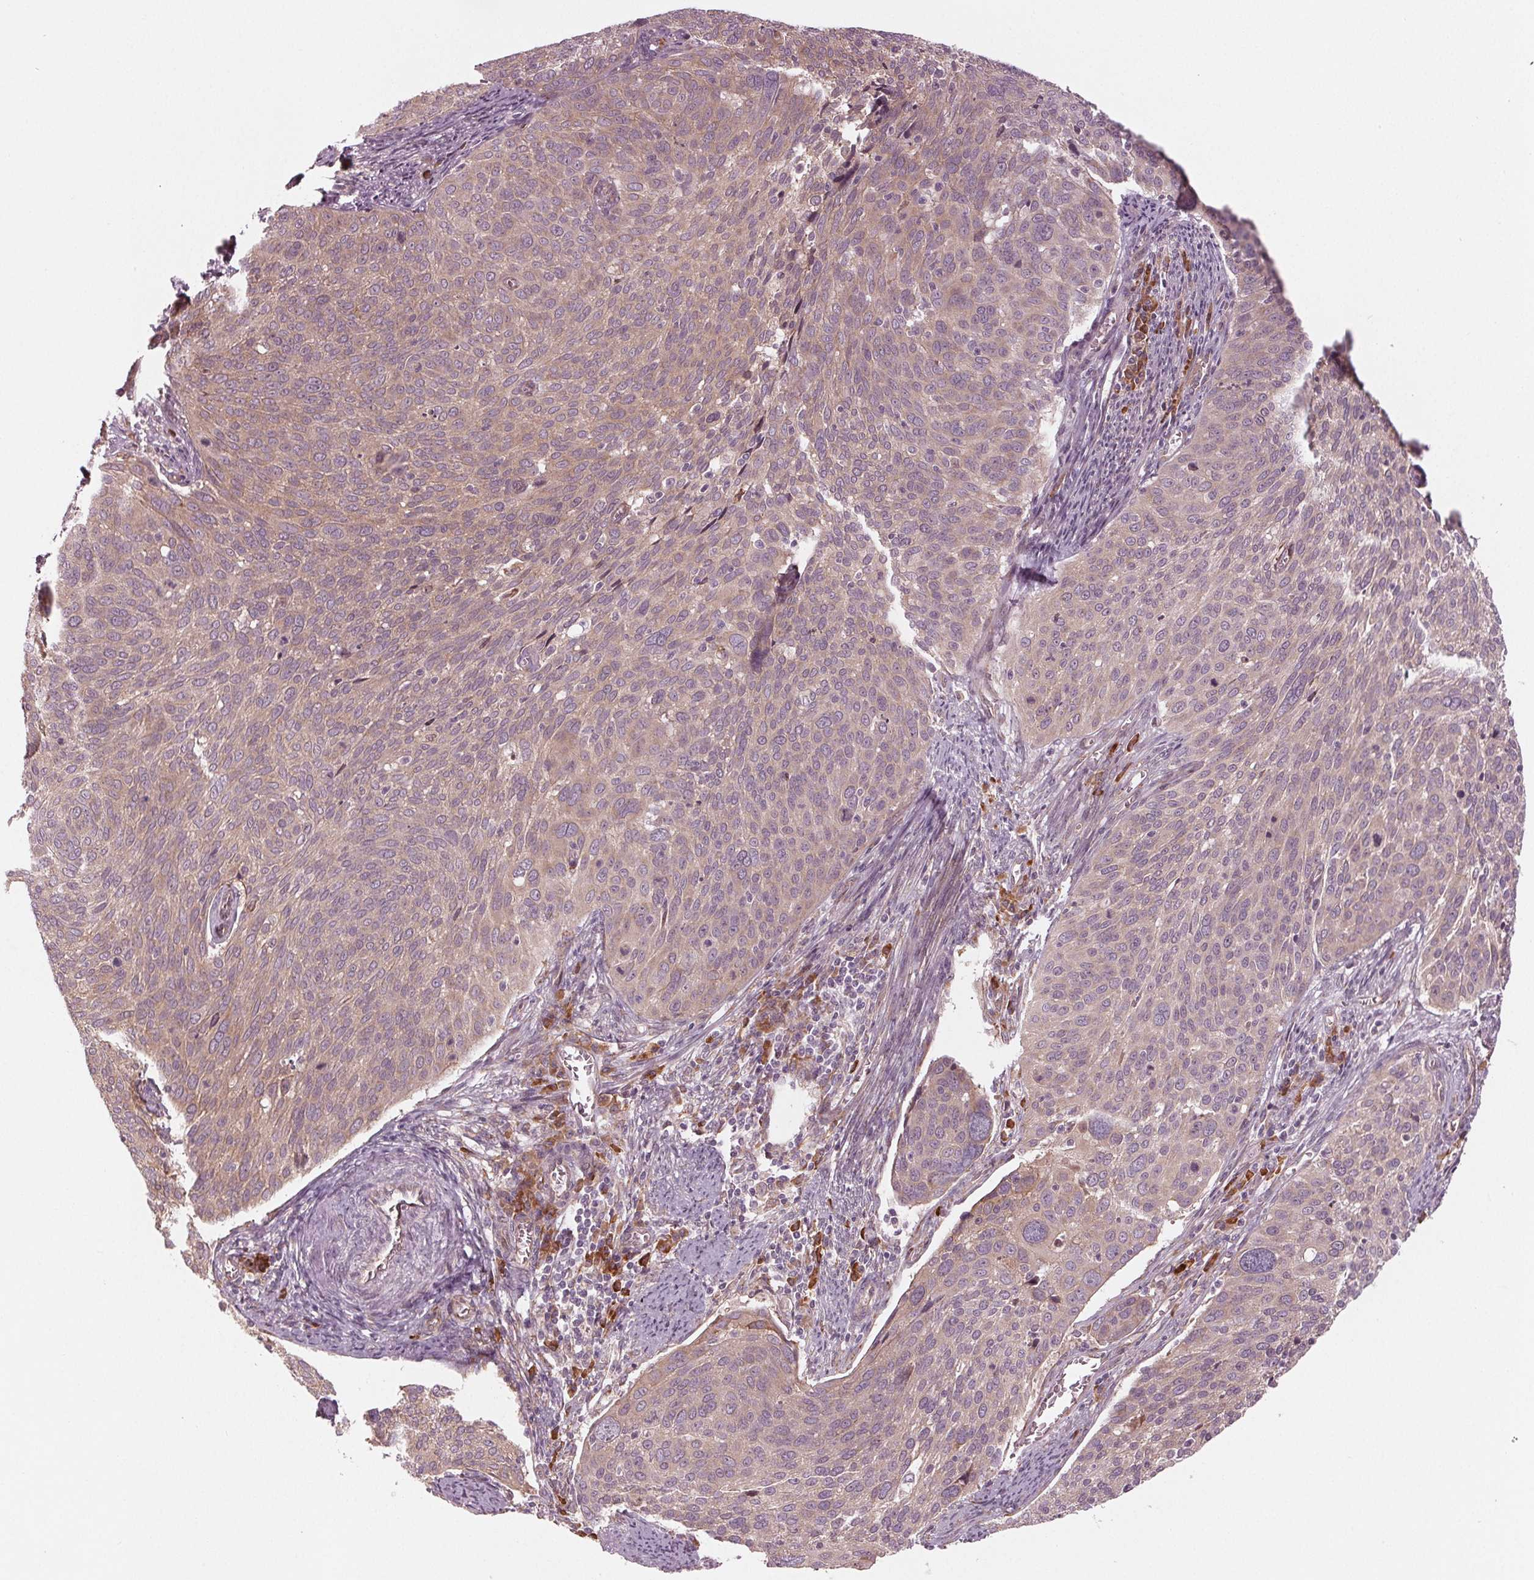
{"staining": {"intensity": "weak", "quantity": ">75%", "location": "cytoplasmic/membranous"}, "tissue": "cervical cancer", "cell_type": "Tumor cells", "image_type": "cancer", "snomed": [{"axis": "morphology", "description": "Squamous cell carcinoma, NOS"}, {"axis": "topography", "description": "Cervix"}], "caption": "IHC histopathology image of neoplastic tissue: cervical cancer (squamous cell carcinoma) stained using IHC exhibits low levels of weak protein expression localized specifically in the cytoplasmic/membranous of tumor cells, appearing as a cytoplasmic/membranous brown color.", "gene": "CMIP", "patient": {"sex": "female", "age": 39}}